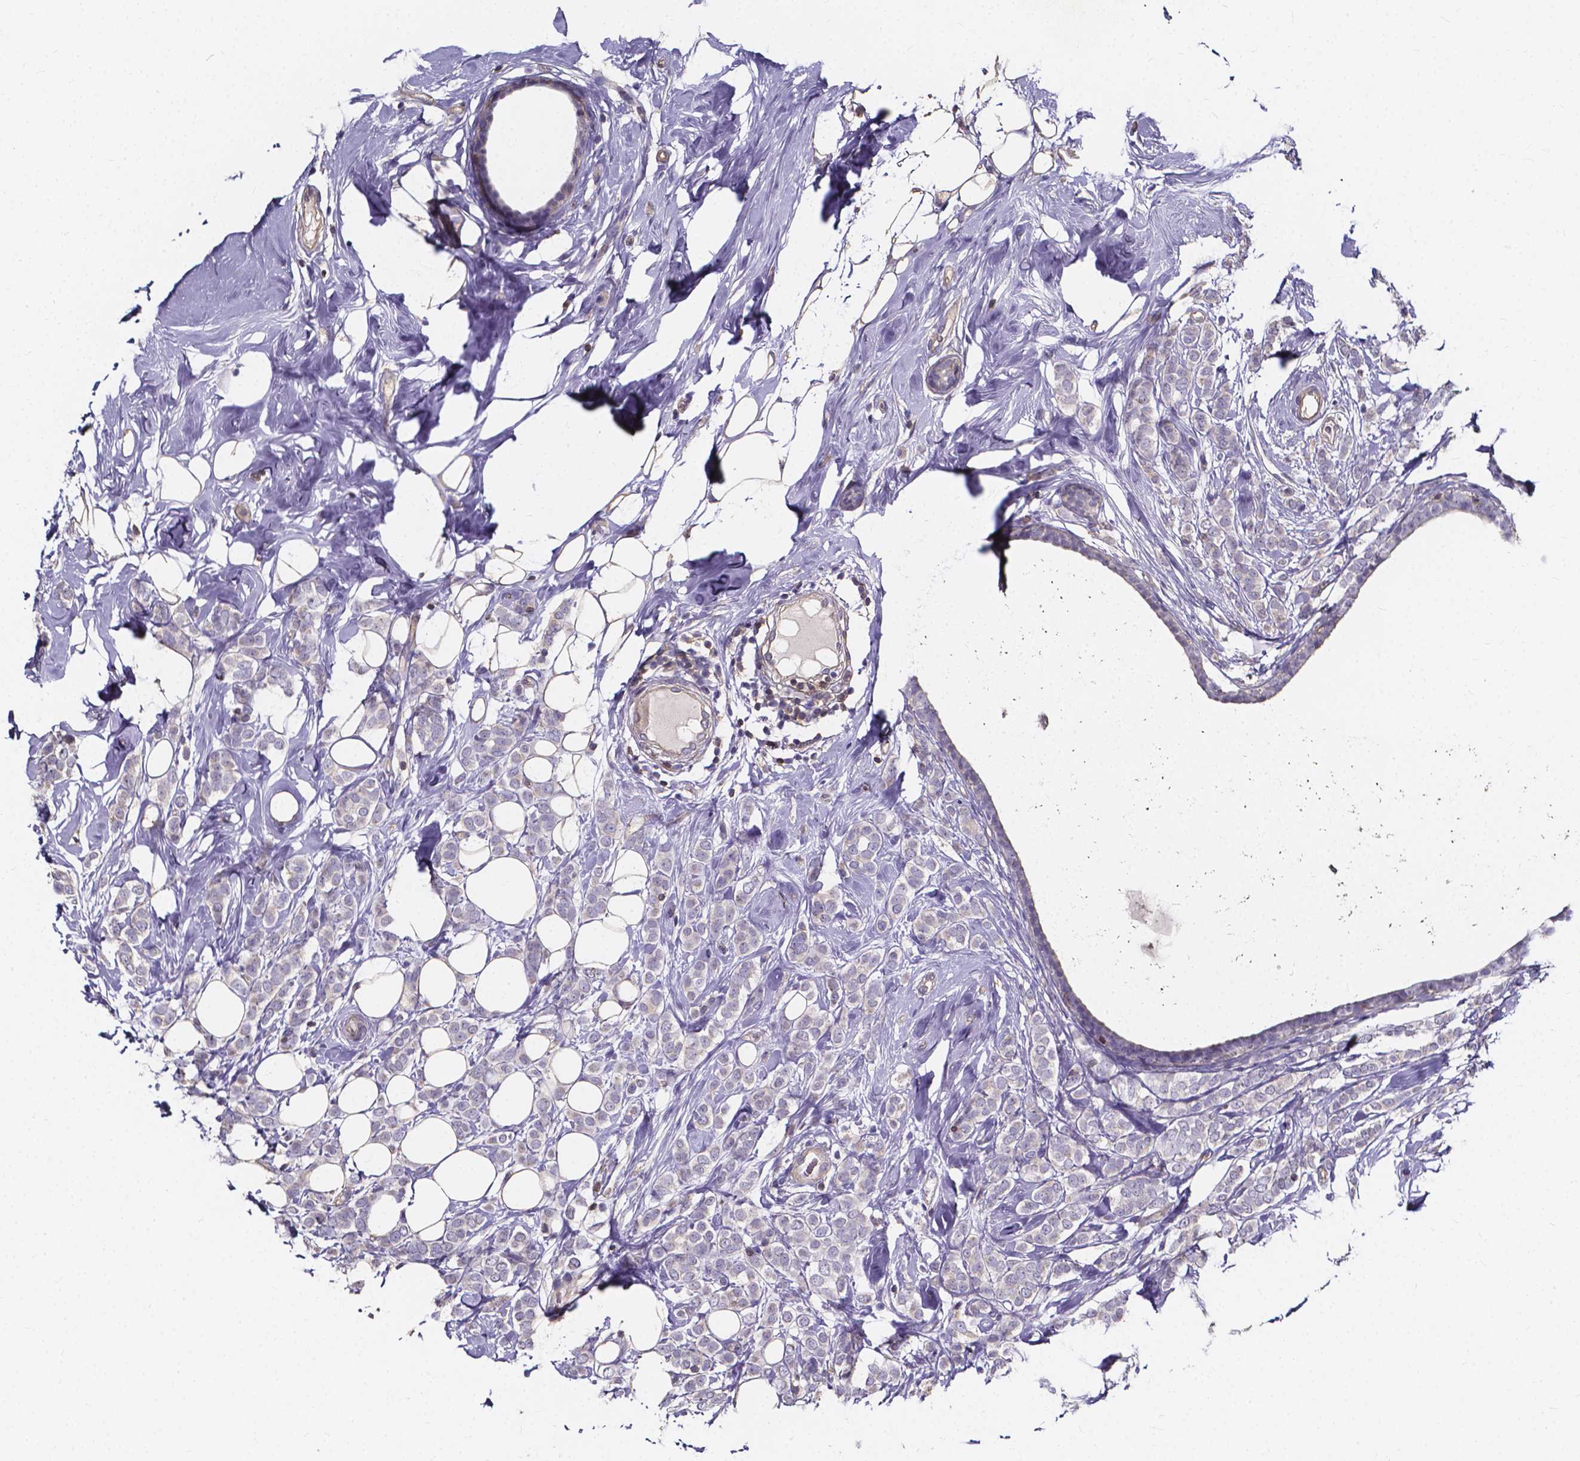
{"staining": {"intensity": "negative", "quantity": "none", "location": "none"}, "tissue": "breast cancer", "cell_type": "Tumor cells", "image_type": "cancer", "snomed": [{"axis": "morphology", "description": "Lobular carcinoma"}, {"axis": "topography", "description": "Breast"}], "caption": "Immunohistochemistry photomicrograph of breast cancer stained for a protein (brown), which displays no staining in tumor cells.", "gene": "THEMIS", "patient": {"sex": "female", "age": 49}}